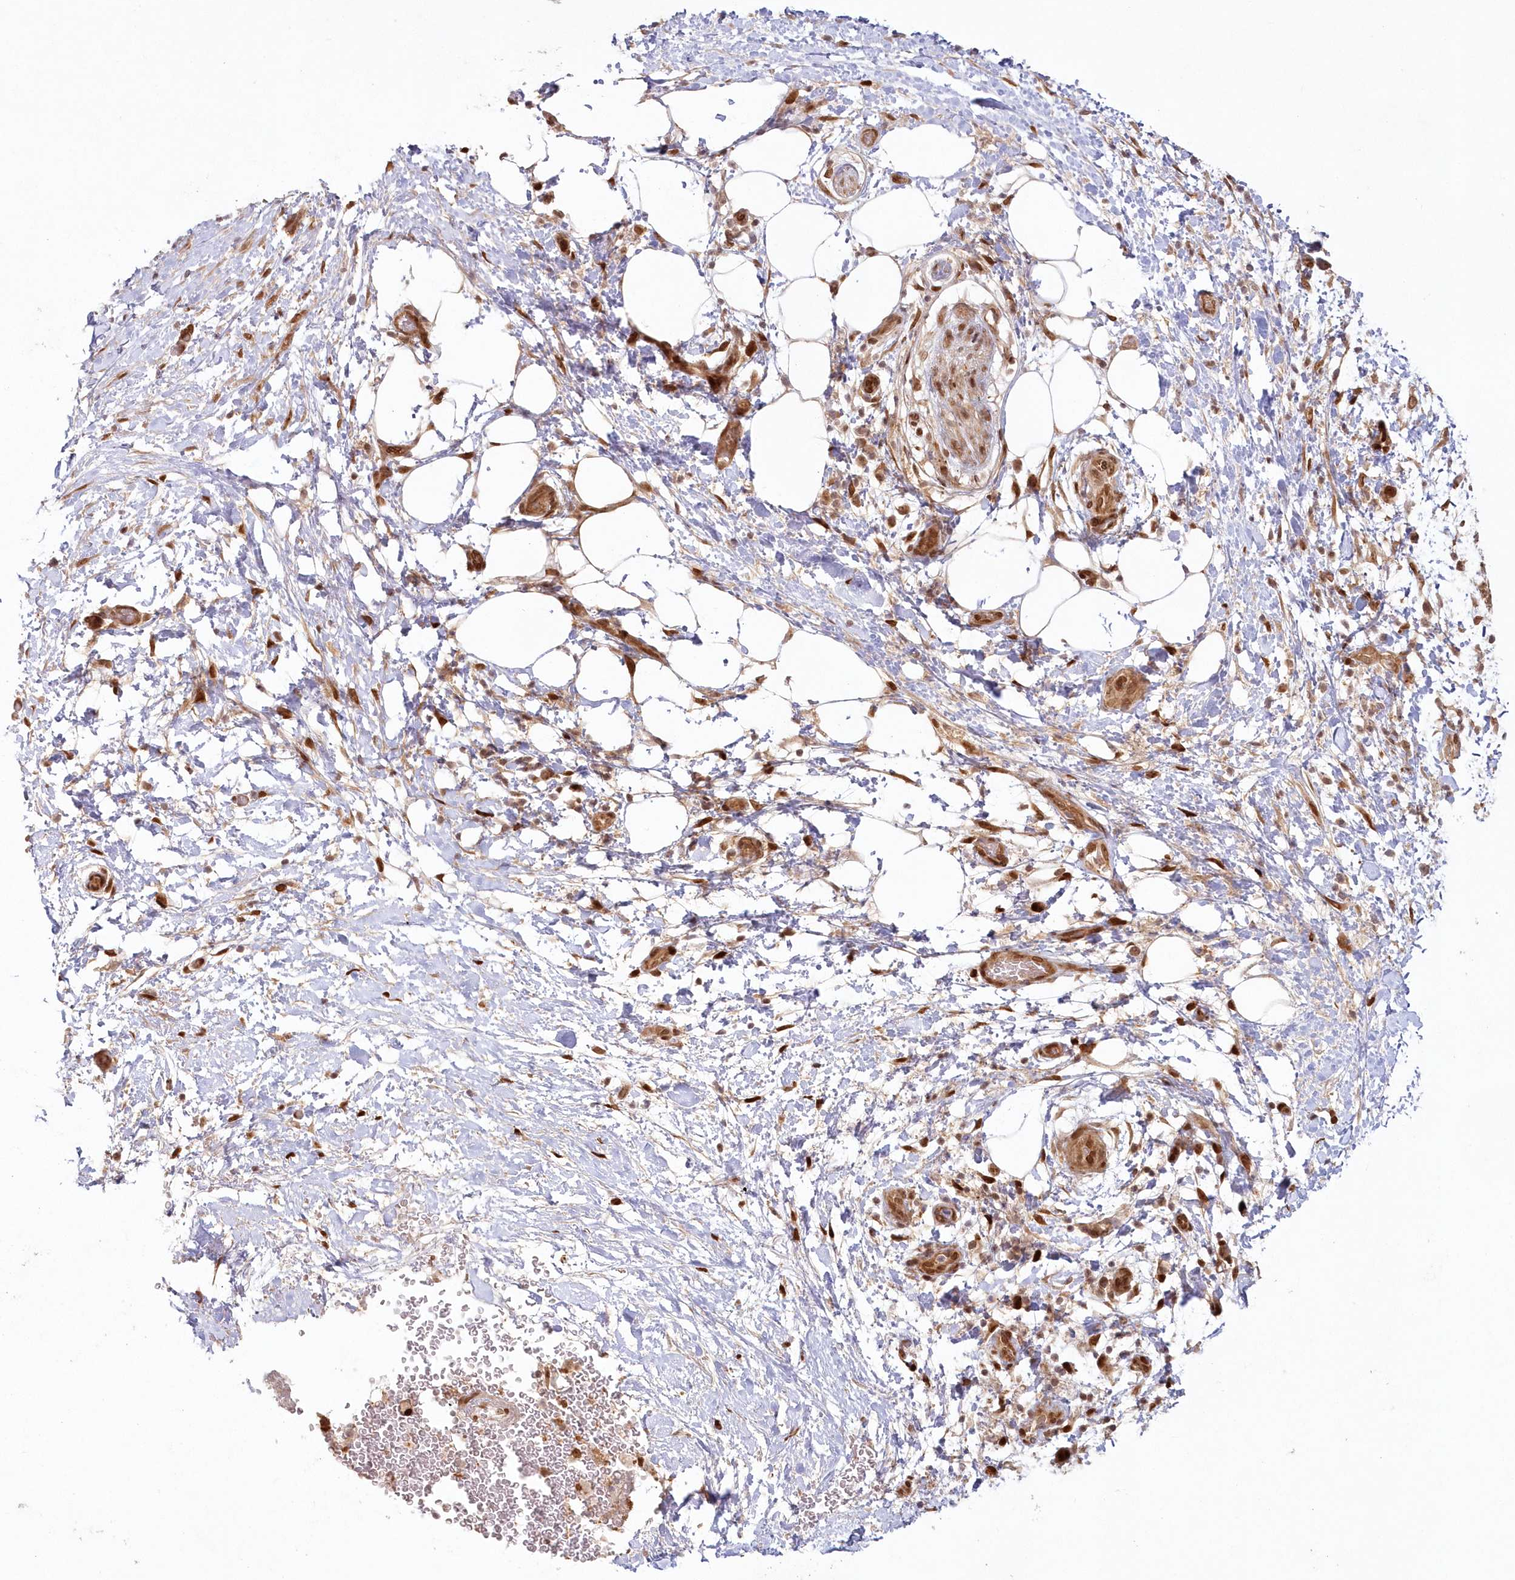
{"staining": {"intensity": "moderate", "quantity": ">75%", "location": "cytoplasmic/membranous,nuclear"}, "tissue": "pancreatic cancer", "cell_type": "Tumor cells", "image_type": "cancer", "snomed": [{"axis": "morphology", "description": "Adenocarcinoma, NOS"}, {"axis": "topography", "description": "Pancreas"}], "caption": "The immunohistochemical stain shows moderate cytoplasmic/membranous and nuclear staining in tumor cells of pancreatic adenocarcinoma tissue.", "gene": "TOGARAM2", "patient": {"sex": "female", "age": 78}}